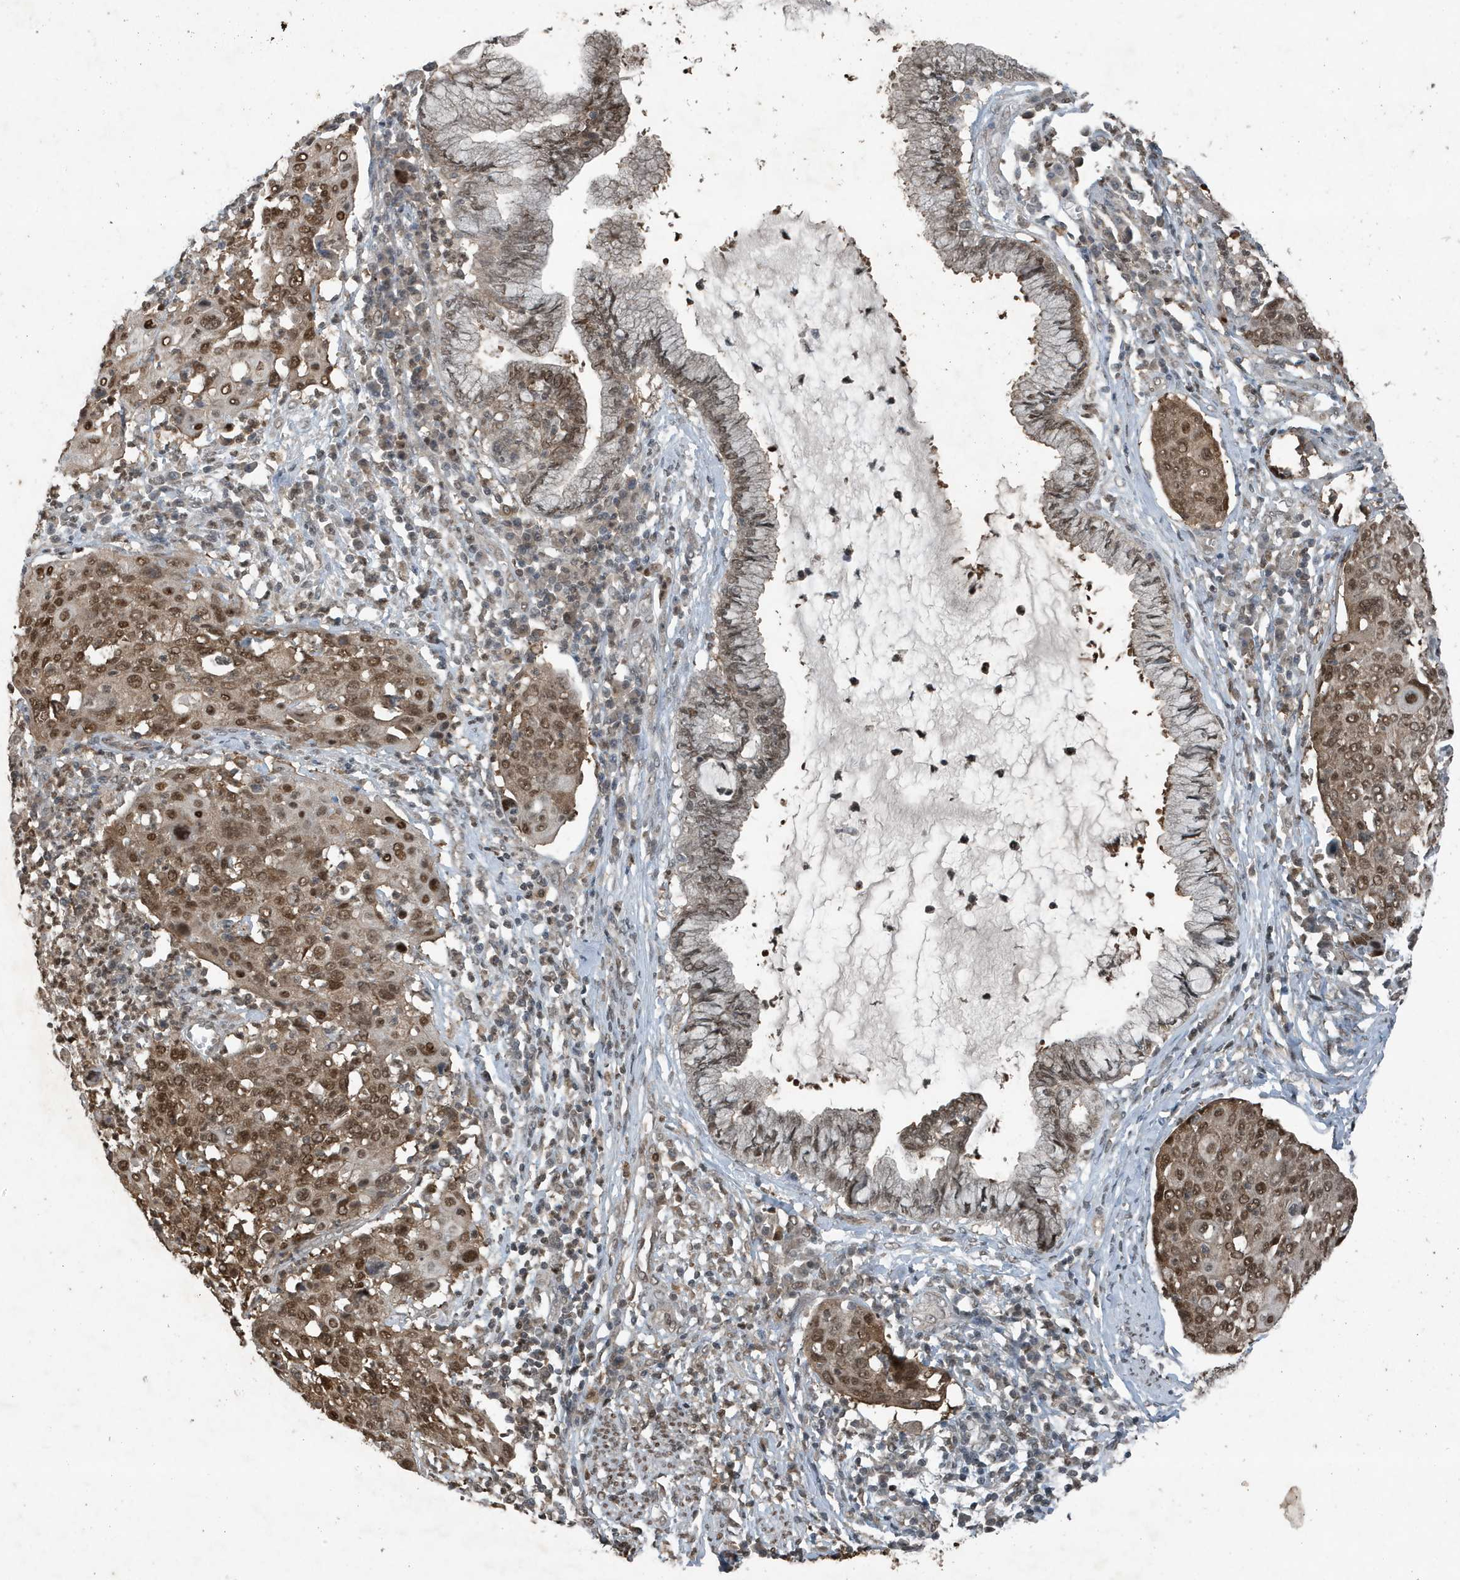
{"staining": {"intensity": "moderate", "quantity": ">75%", "location": "nuclear"}, "tissue": "cervical cancer", "cell_type": "Tumor cells", "image_type": "cancer", "snomed": [{"axis": "morphology", "description": "Squamous cell carcinoma, NOS"}, {"axis": "topography", "description": "Cervix"}], "caption": "Immunohistochemistry (IHC) of human cervical cancer (squamous cell carcinoma) demonstrates medium levels of moderate nuclear staining in approximately >75% of tumor cells. Nuclei are stained in blue.", "gene": "HSPA1A", "patient": {"sex": "female", "age": 40}}